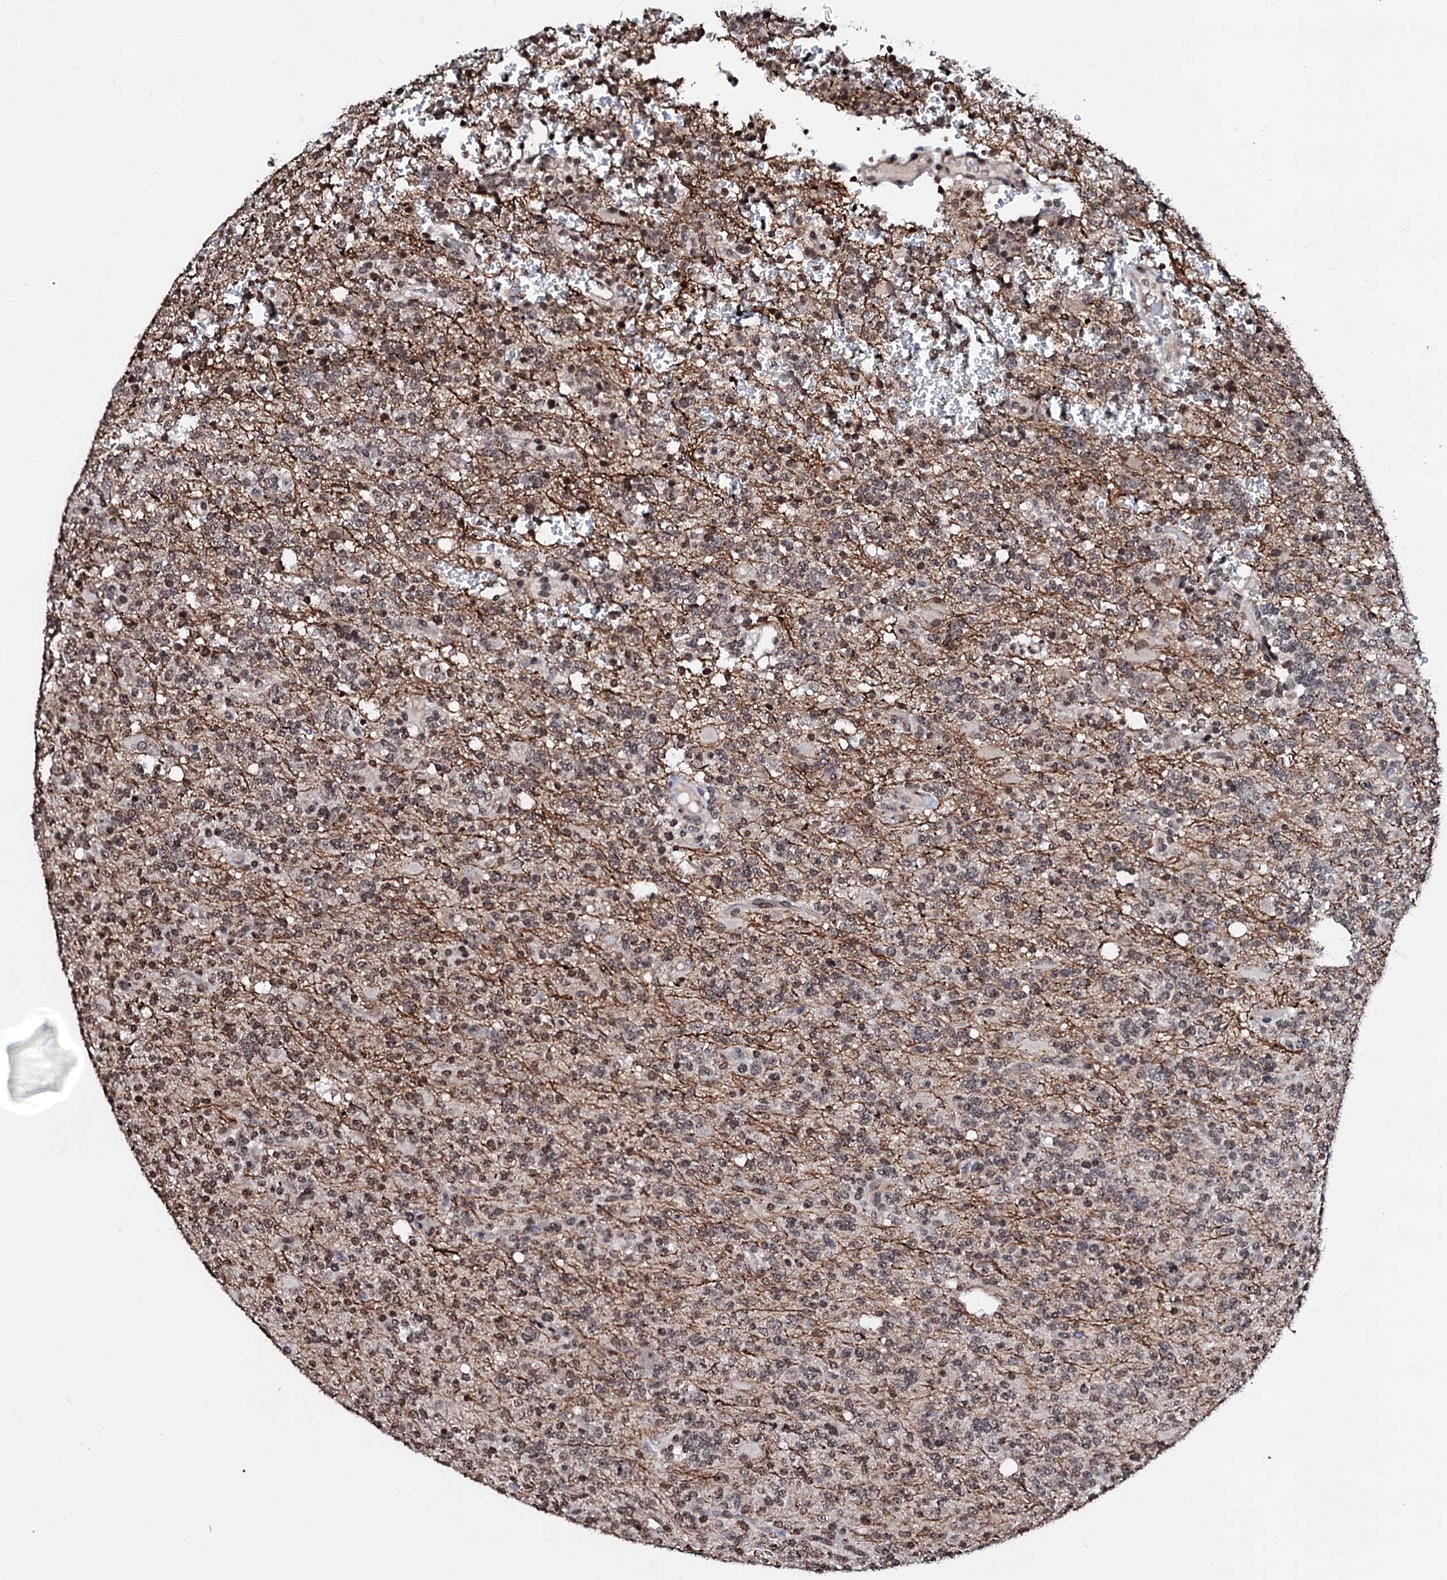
{"staining": {"intensity": "moderate", "quantity": "25%-75%", "location": "cytoplasmic/membranous,nuclear"}, "tissue": "glioma", "cell_type": "Tumor cells", "image_type": "cancer", "snomed": [{"axis": "morphology", "description": "Glioma, malignant, High grade"}, {"axis": "topography", "description": "Brain"}], "caption": "DAB (3,3'-diaminobenzidine) immunohistochemical staining of human glioma reveals moderate cytoplasmic/membranous and nuclear protein positivity in about 25%-75% of tumor cells. (IHC, brightfield microscopy, high magnification).", "gene": "LSM11", "patient": {"sex": "female", "age": 62}}